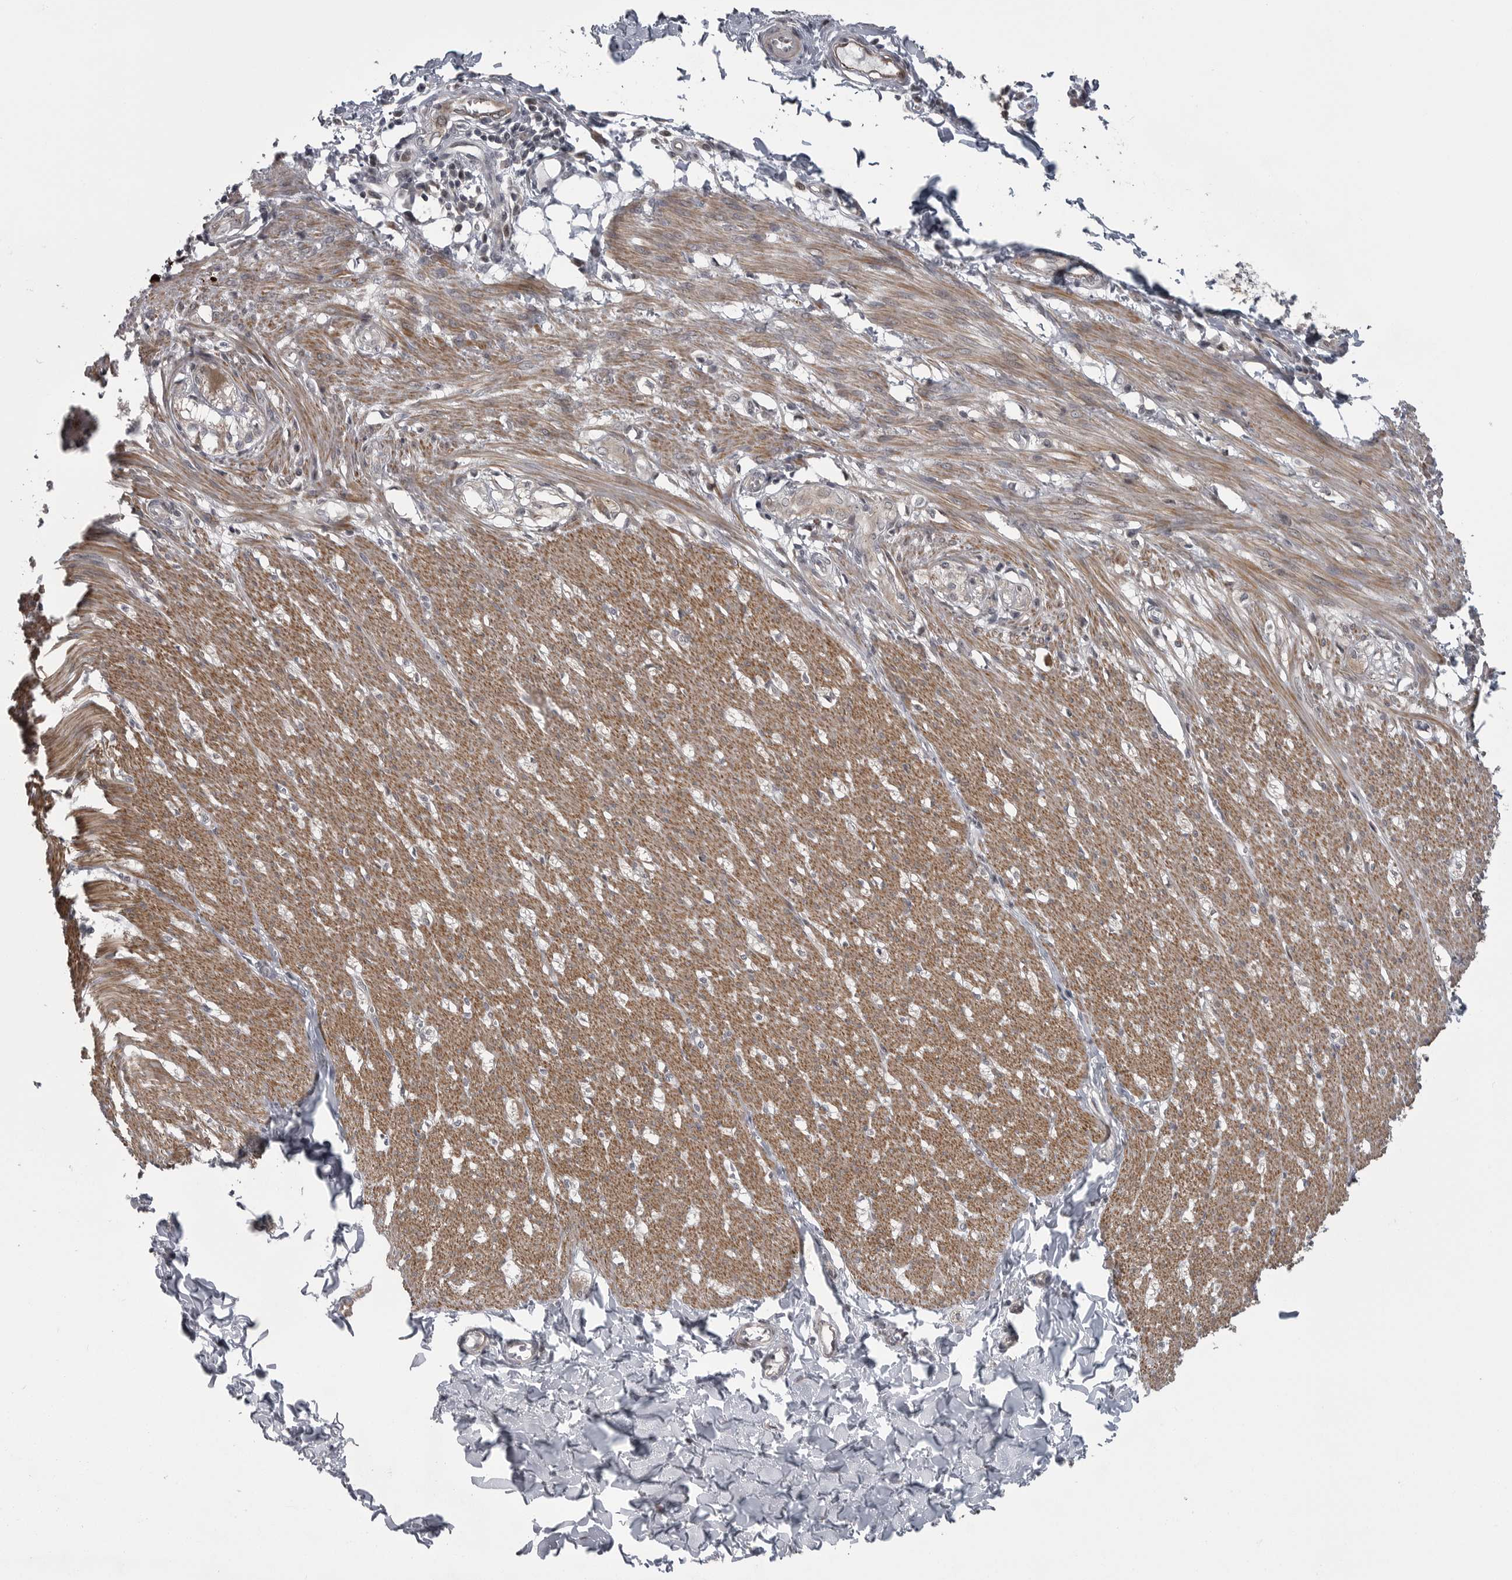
{"staining": {"intensity": "moderate", "quantity": ">75%", "location": "cytoplasmic/membranous"}, "tissue": "smooth muscle", "cell_type": "Smooth muscle cells", "image_type": "normal", "snomed": [{"axis": "morphology", "description": "Normal tissue, NOS"}, {"axis": "morphology", "description": "Adenocarcinoma, NOS"}, {"axis": "topography", "description": "Smooth muscle"}, {"axis": "topography", "description": "Colon"}], "caption": "The histopathology image reveals staining of normal smooth muscle, revealing moderate cytoplasmic/membranous protein staining (brown color) within smooth muscle cells.", "gene": "PPP1R9A", "patient": {"sex": "male", "age": 14}}